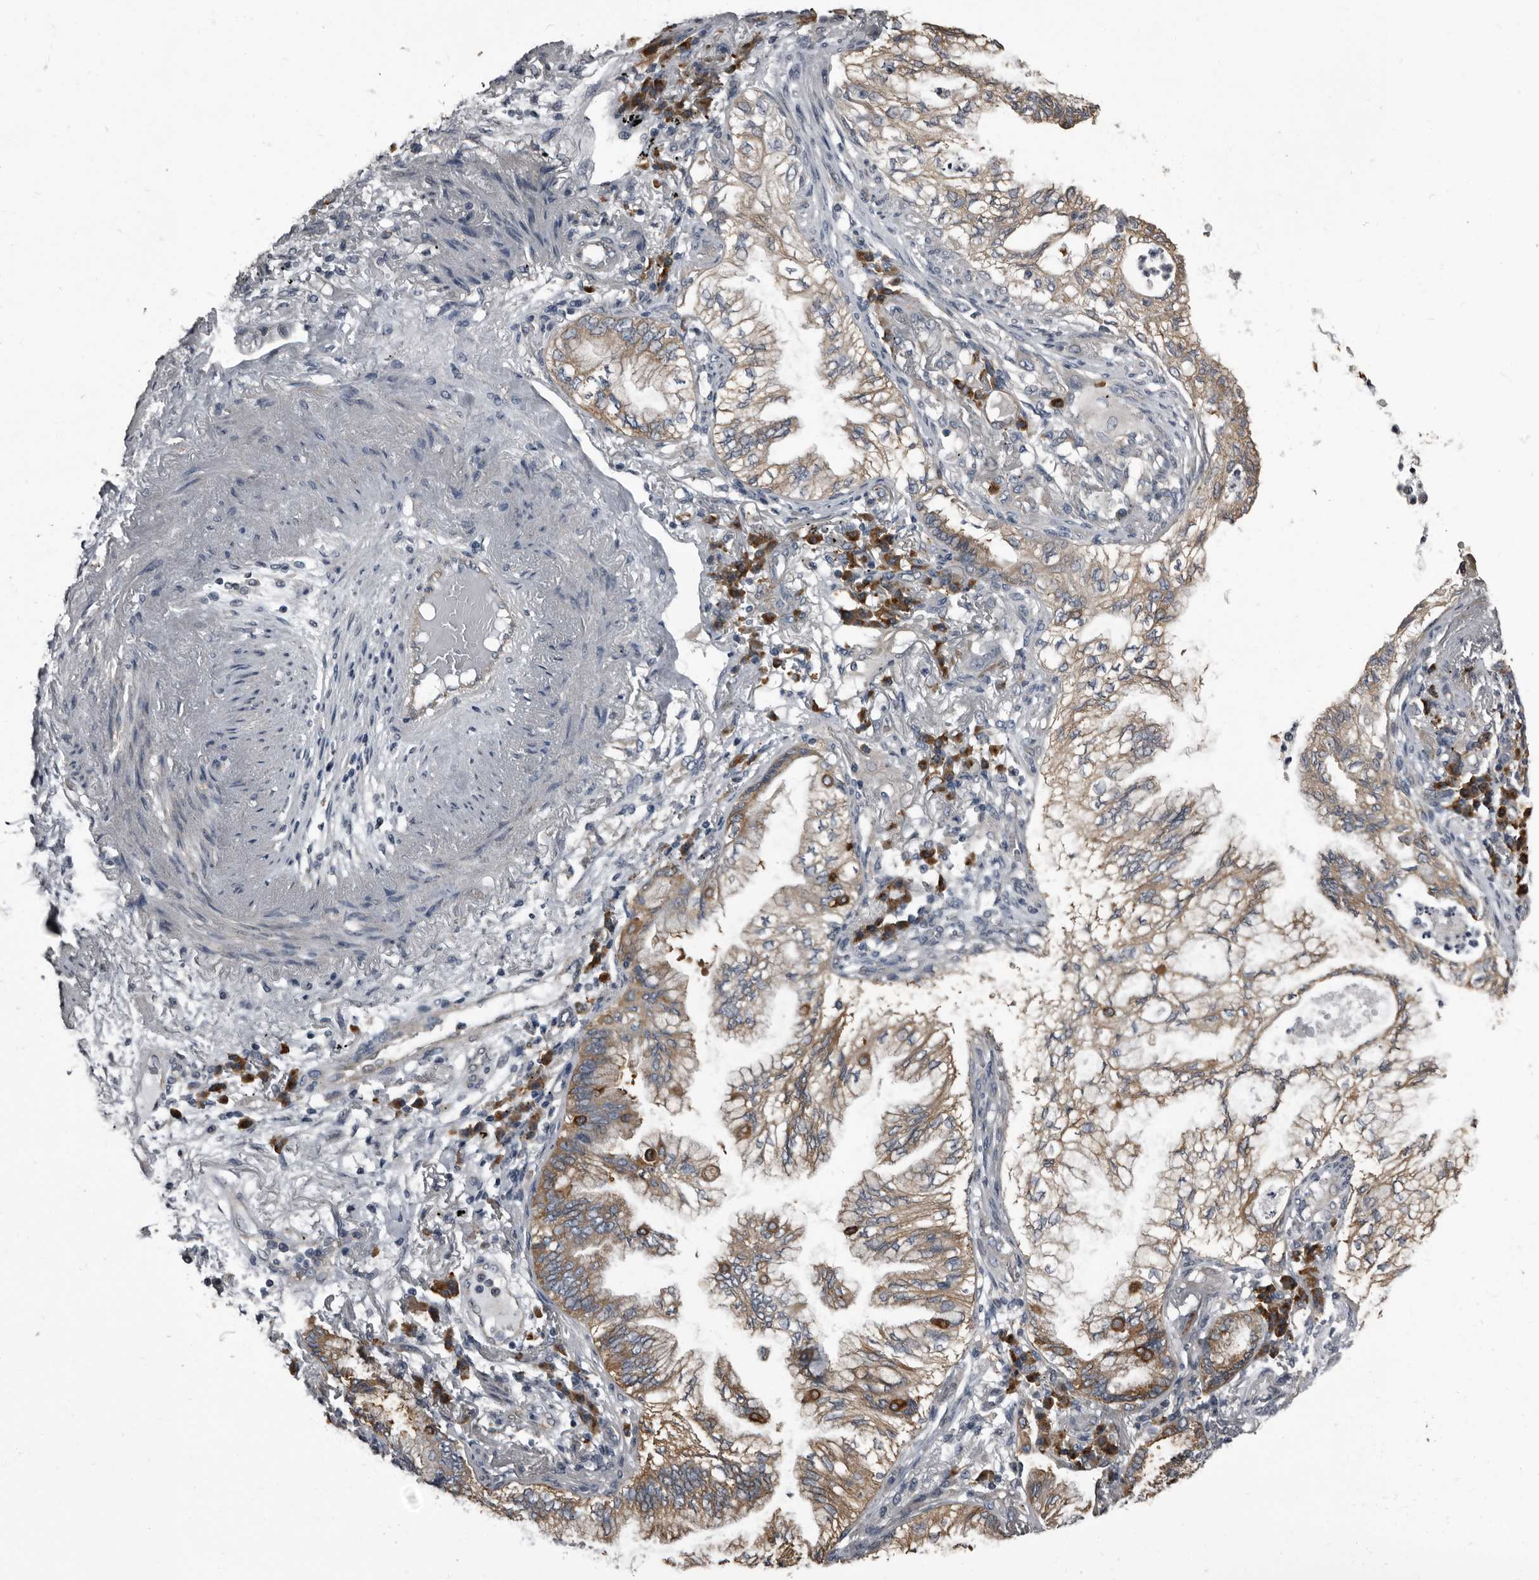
{"staining": {"intensity": "moderate", "quantity": ">75%", "location": "cytoplasmic/membranous"}, "tissue": "lung cancer", "cell_type": "Tumor cells", "image_type": "cancer", "snomed": [{"axis": "morphology", "description": "Adenocarcinoma, NOS"}, {"axis": "topography", "description": "Lung"}], "caption": "Immunohistochemistry (DAB (3,3'-diaminobenzidine)) staining of human adenocarcinoma (lung) shows moderate cytoplasmic/membranous protein staining in about >75% of tumor cells.", "gene": "TPD52L1", "patient": {"sex": "female", "age": 70}}